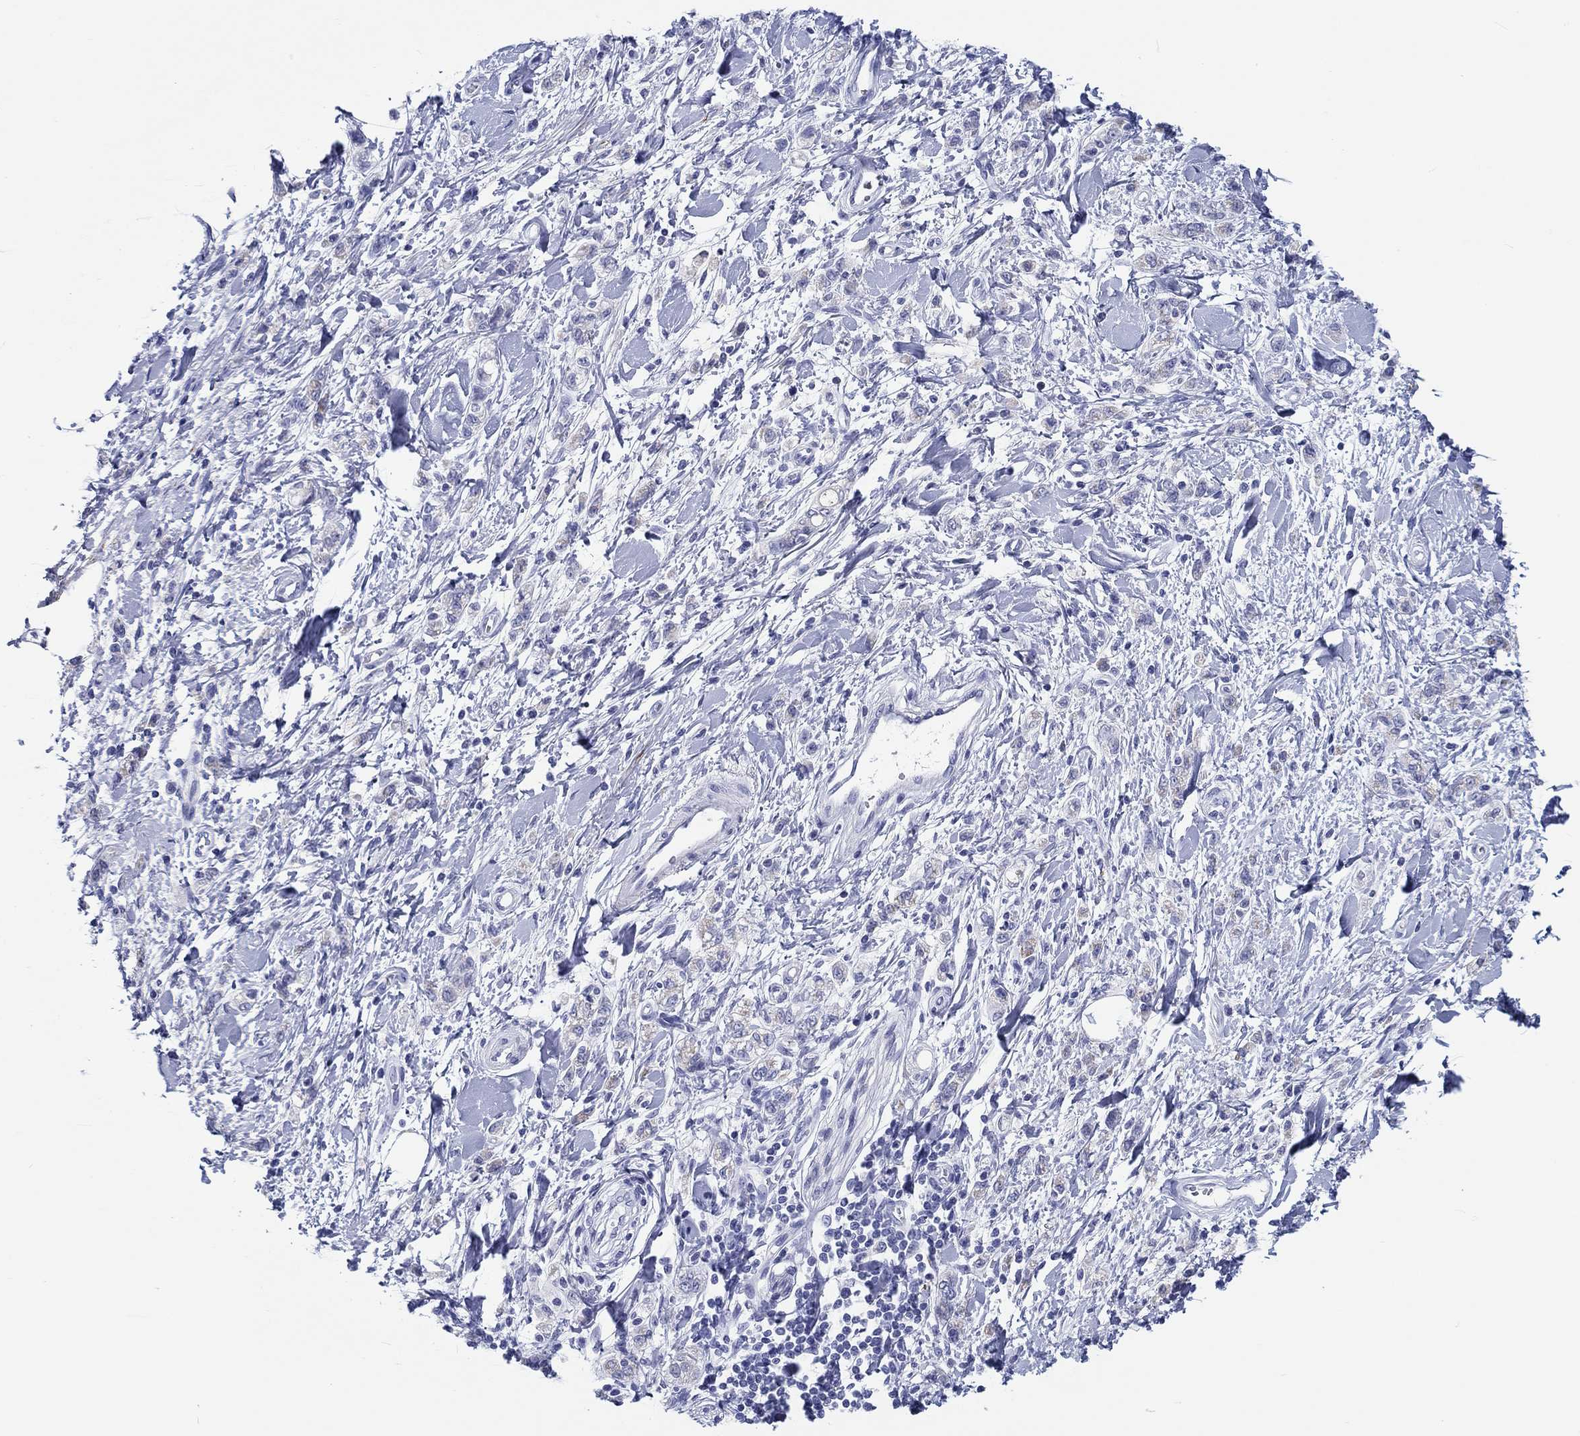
{"staining": {"intensity": "negative", "quantity": "none", "location": "none"}, "tissue": "stomach cancer", "cell_type": "Tumor cells", "image_type": "cancer", "snomed": [{"axis": "morphology", "description": "Adenocarcinoma, NOS"}, {"axis": "topography", "description": "Stomach"}], "caption": "Stomach cancer stained for a protein using immunohistochemistry exhibits no positivity tumor cells.", "gene": "H1-1", "patient": {"sex": "male", "age": 77}}